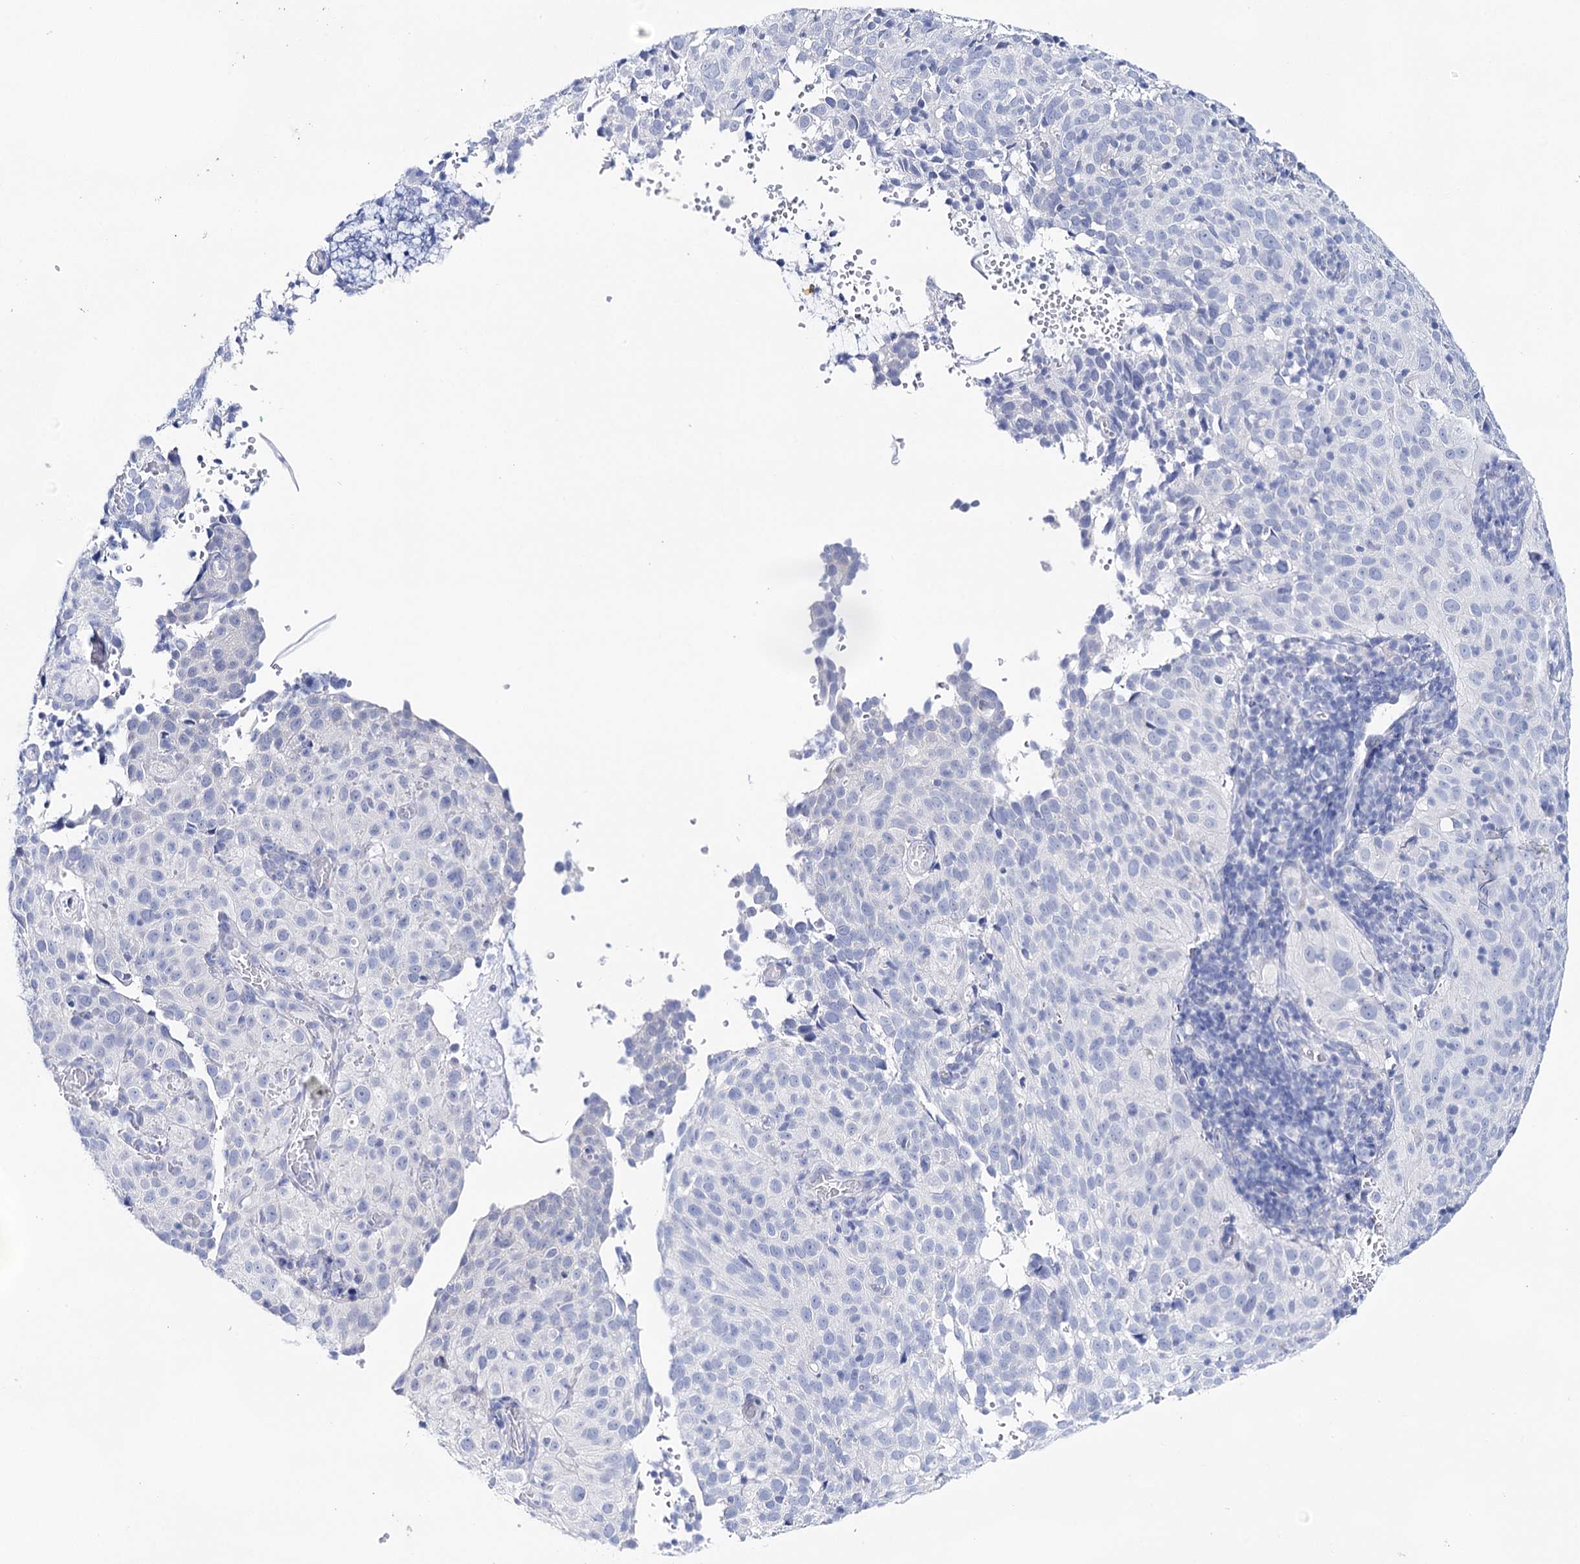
{"staining": {"intensity": "negative", "quantity": "none", "location": "none"}, "tissue": "cervical cancer", "cell_type": "Tumor cells", "image_type": "cancer", "snomed": [{"axis": "morphology", "description": "Squamous cell carcinoma, NOS"}, {"axis": "topography", "description": "Cervix"}], "caption": "An immunohistochemistry micrograph of cervical cancer (squamous cell carcinoma) is shown. There is no staining in tumor cells of cervical cancer (squamous cell carcinoma). (Immunohistochemistry, brightfield microscopy, high magnification).", "gene": "LALBA", "patient": {"sex": "female", "age": 31}}